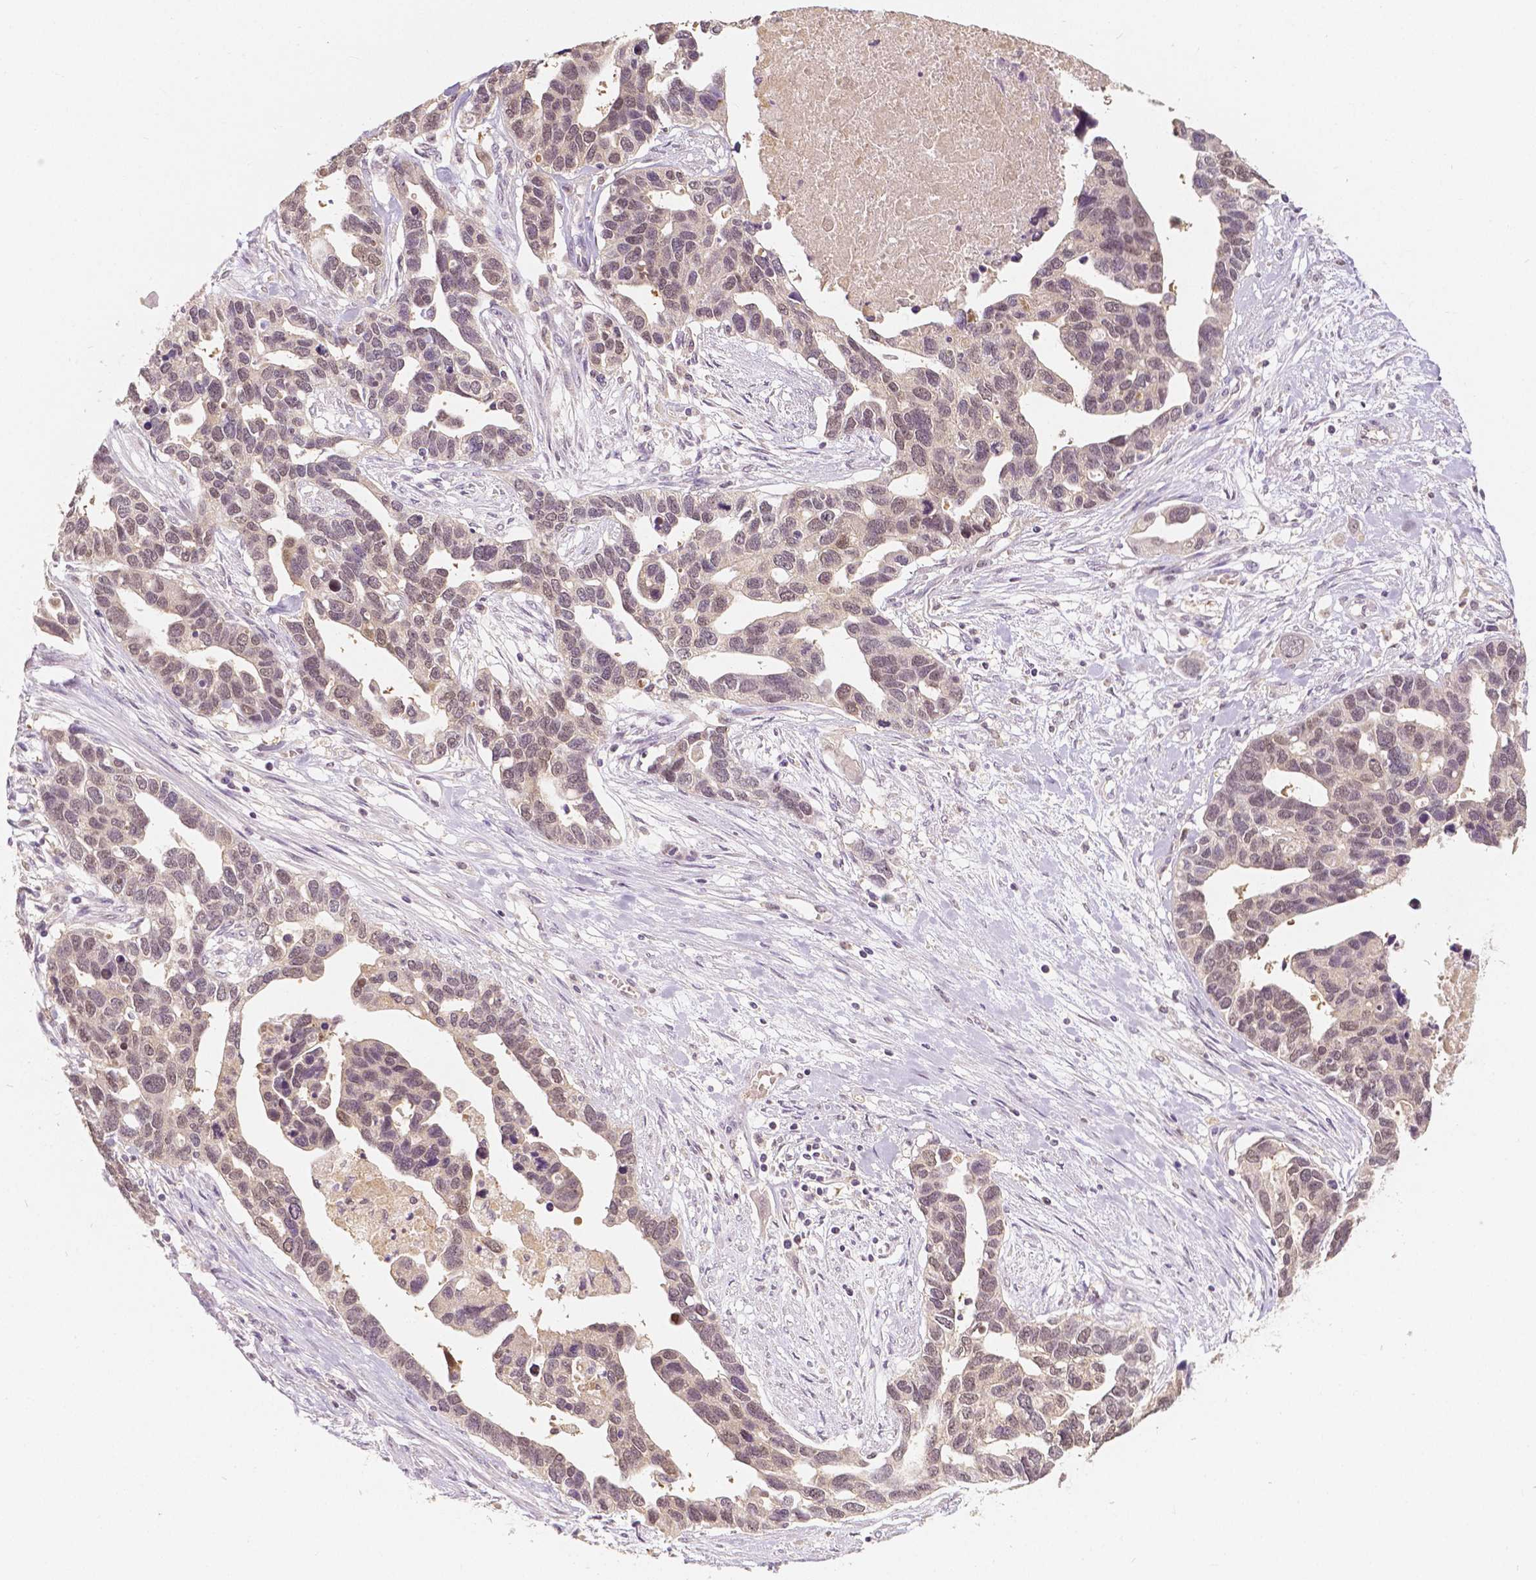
{"staining": {"intensity": "weak", "quantity": ">75%", "location": "nuclear"}, "tissue": "ovarian cancer", "cell_type": "Tumor cells", "image_type": "cancer", "snomed": [{"axis": "morphology", "description": "Cystadenocarcinoma, serous, NOS"}, {"axis": "topography", "description": "Ovary"}], "caption": "Tumor cells reveal low levels of weak nuclear staining in approximately >75% of cells in serous cystadenocarcinoma (ovarian). (Brightfield microscopy of DAB IHC at high magnification).", "gene": "NAPRT", "patient": {"sex": "female", "age": 54}}